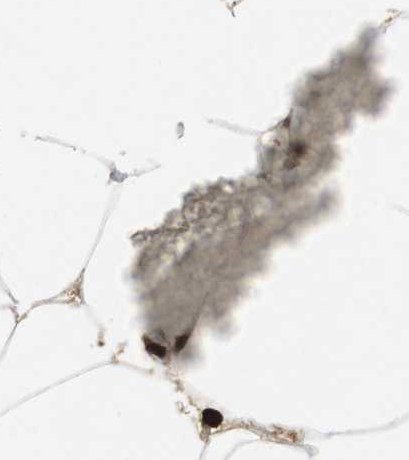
{"staining": {"intensity": "weak", "quantity": "25%-75%", "location": "cytoplasmic/membranous"}, "tissue": "adipose tissue", "cell_type": "Adipocytes", "image_type": "normal", "snomed": [{"axis": "morphology", "description": "Normal tissue, NOS"}, {"axis": "morphology", "description": "Duct carcinoma"}, {"axis": "topography", "description": "Breast"}, {"axis": "topography", "description": "Adipose tissue"}], "caption": "Adipose tissue stained for a protein demonstrates weak cytoplasmic/membranous positivity in adipocytes. (IHC, brightfield microscopy, high magnification).", "gene": "ORM1", "patient": {"sex": "female", "age": 37}}